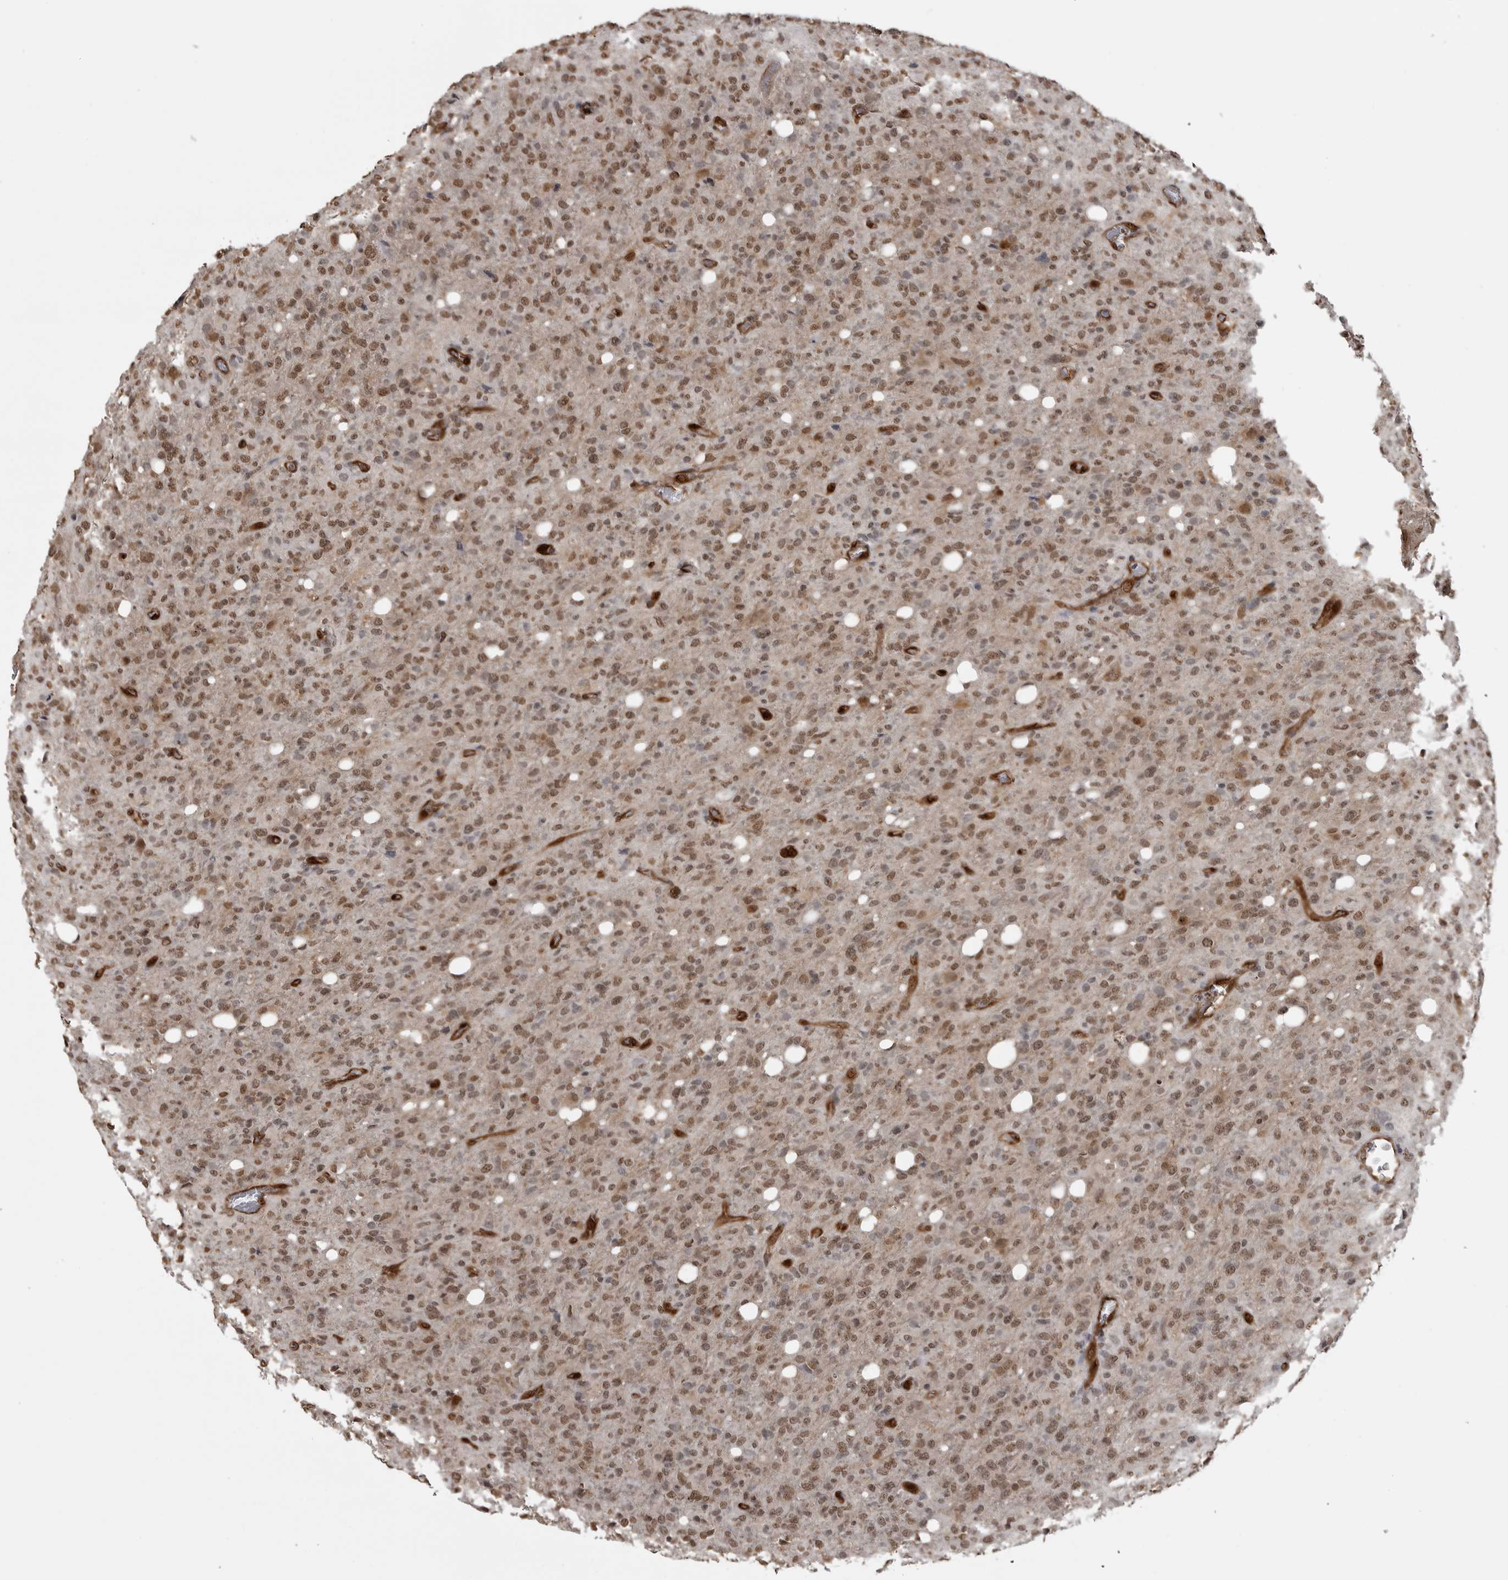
{"staining": {"intensity": "moderate", "quantity": ">75%", "location": "nuclear"}, "tissue": "glioma", "cell_type": "Tumor cells", "image_type": "cancer", "snomed": [{"axis": "morphology", "description": "Glioma, malignant, High grade"}, {"axis": "topography", "description": "Brain"}], "caption": "About >75% of tumor cells in human malignant glioma (high-grade) exhibit moderate nuclear protein positivity as visualized by brown immunohistochemical staining.", "gene": "SMAD2", "patient": {"sex": "female", "age": 57}}